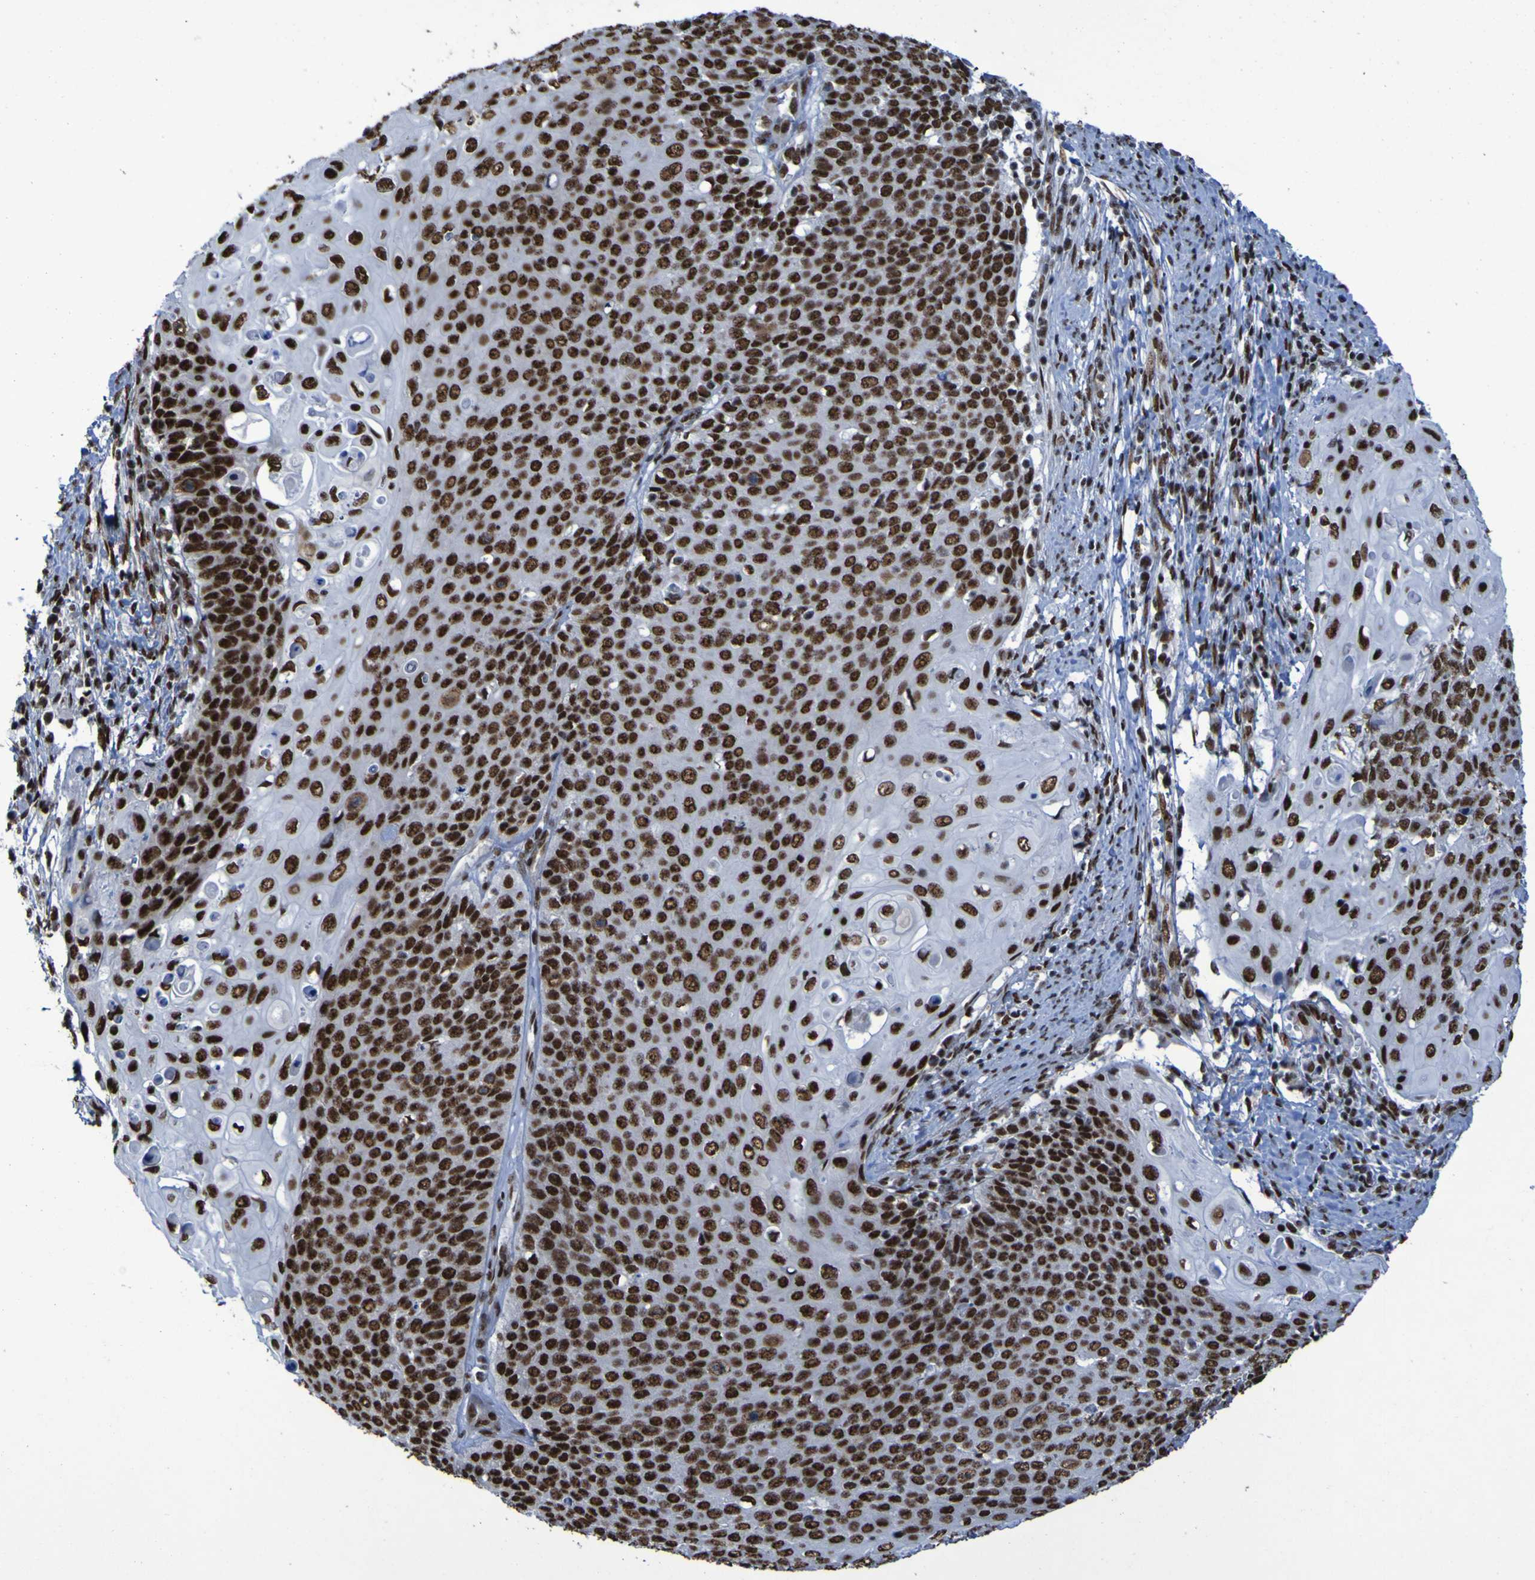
{"staining": {"intensity": "strong", "quantity": ">75%", "location": "nuclear"}, "tissue": "cervical cancer", "cell_type": "Tumor cells", "image_type": "cancer", "snomed": [{"axis": "morphology", "description": "Squamous cell carcinoma, NOS"}, {"axis": "topography", "description": "Cervix"}], "caption": "This micrograph demonstrates IHC staining of human cervical cancer, with high strong nuclear expression in approximately >75% of tumor cells.", "gene": "HNRNPR", "patient": {"sex": "female", "age": 39}}